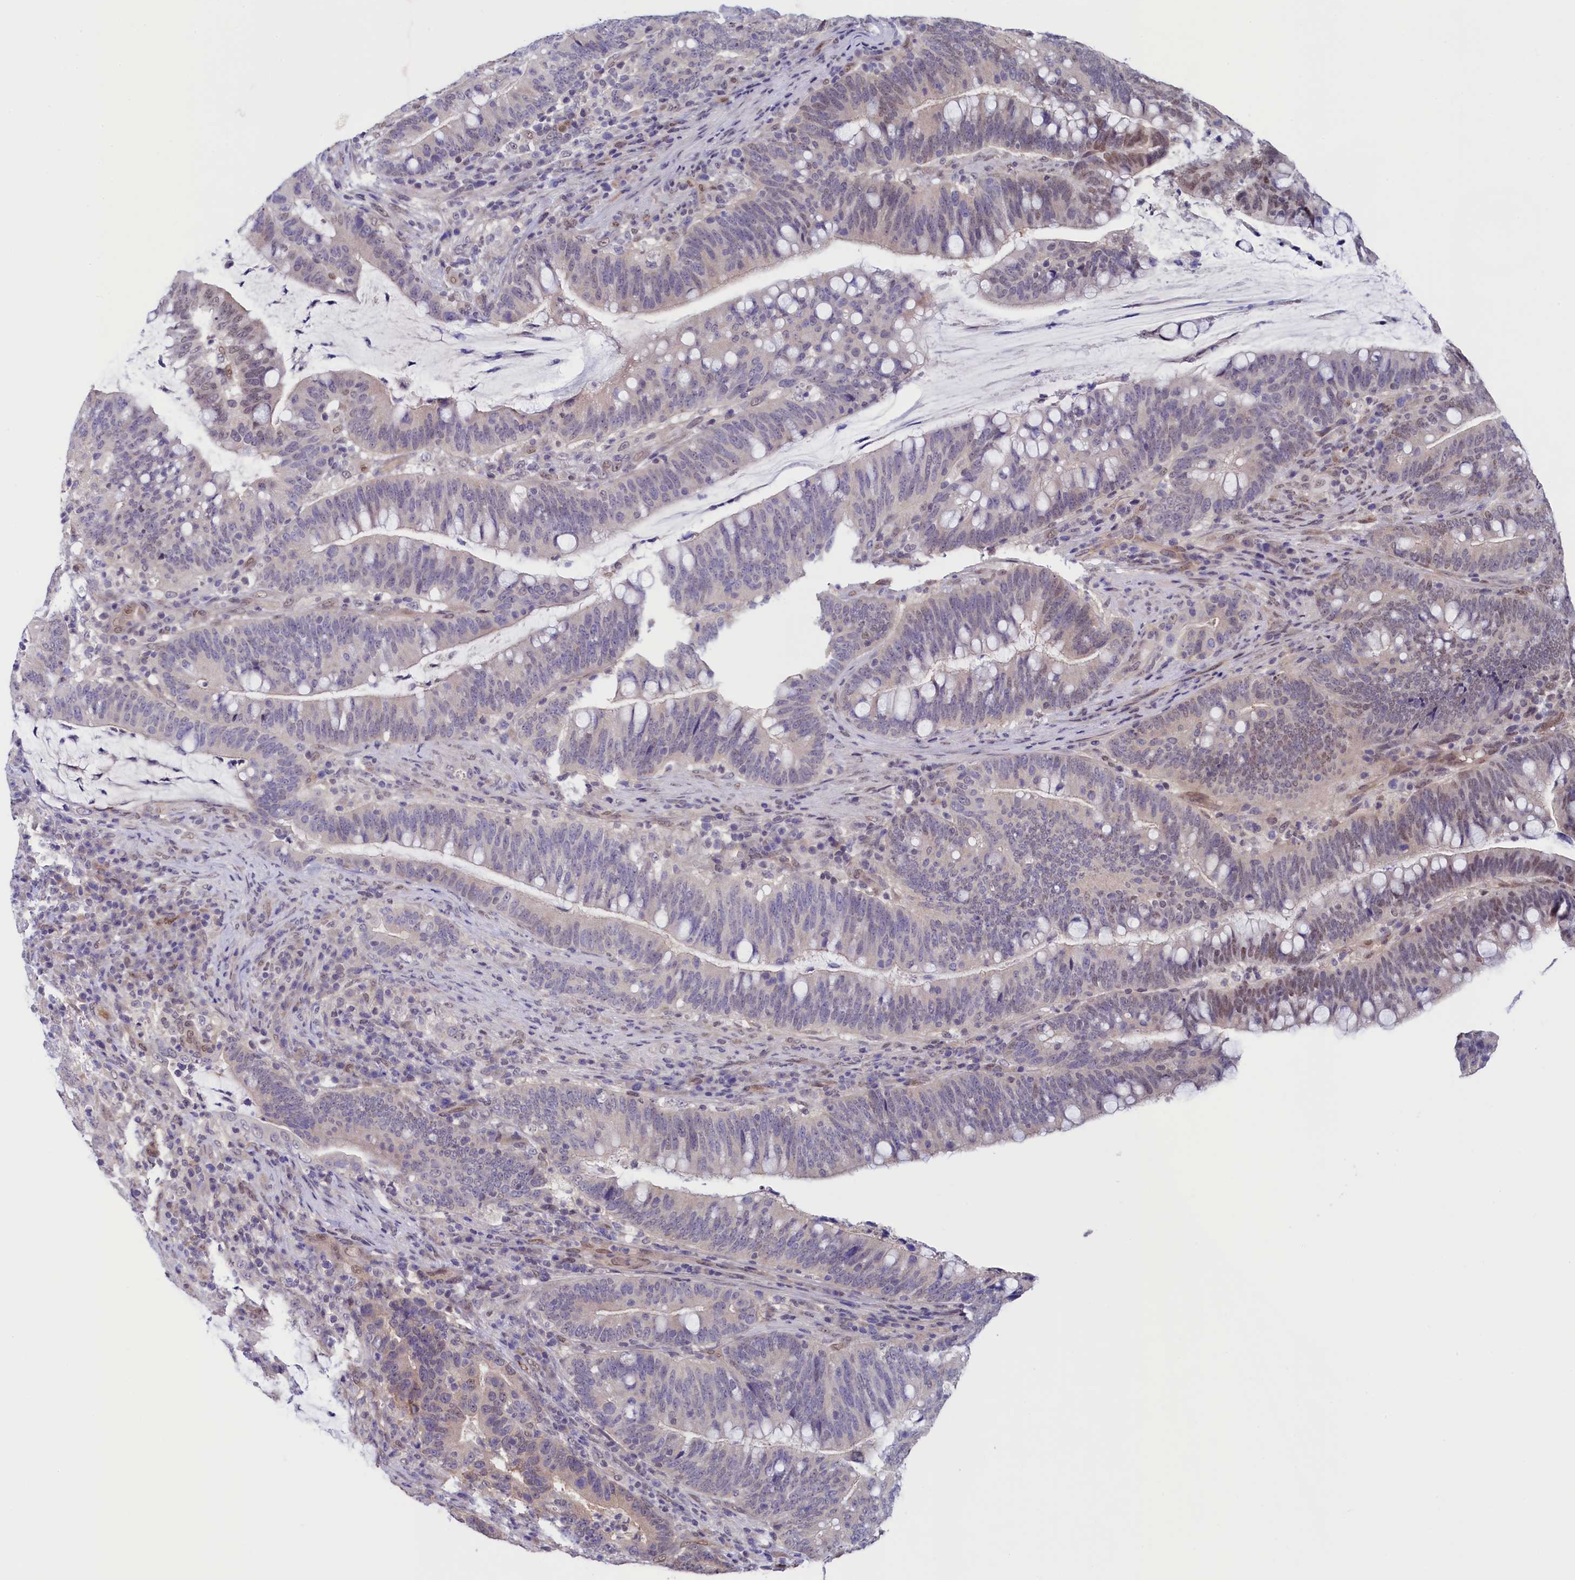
{"staining": {"intensity": "weak", "quantity": "25%-75%", "location": "cytoplasmic/membranous,nuclear"}, "tissue": "colorectal cancer", "cell_type": "Tumor cells", "image_type": "cancer", "snomed": [{"axis": "morphology", "description": "Adenocarcinoma, NOS"}, {"axis": "topography", "description": "Colon"}], "caption": "Protein expression analysis of human colorectal cancer (adenocarcinoma) reveals weak cytoplasmic/membranous and nuclear expression in about 25%-75% of tumor cells.", "gene": "FLYWCH2", "patient": {"sex": "female", "age": 66}}